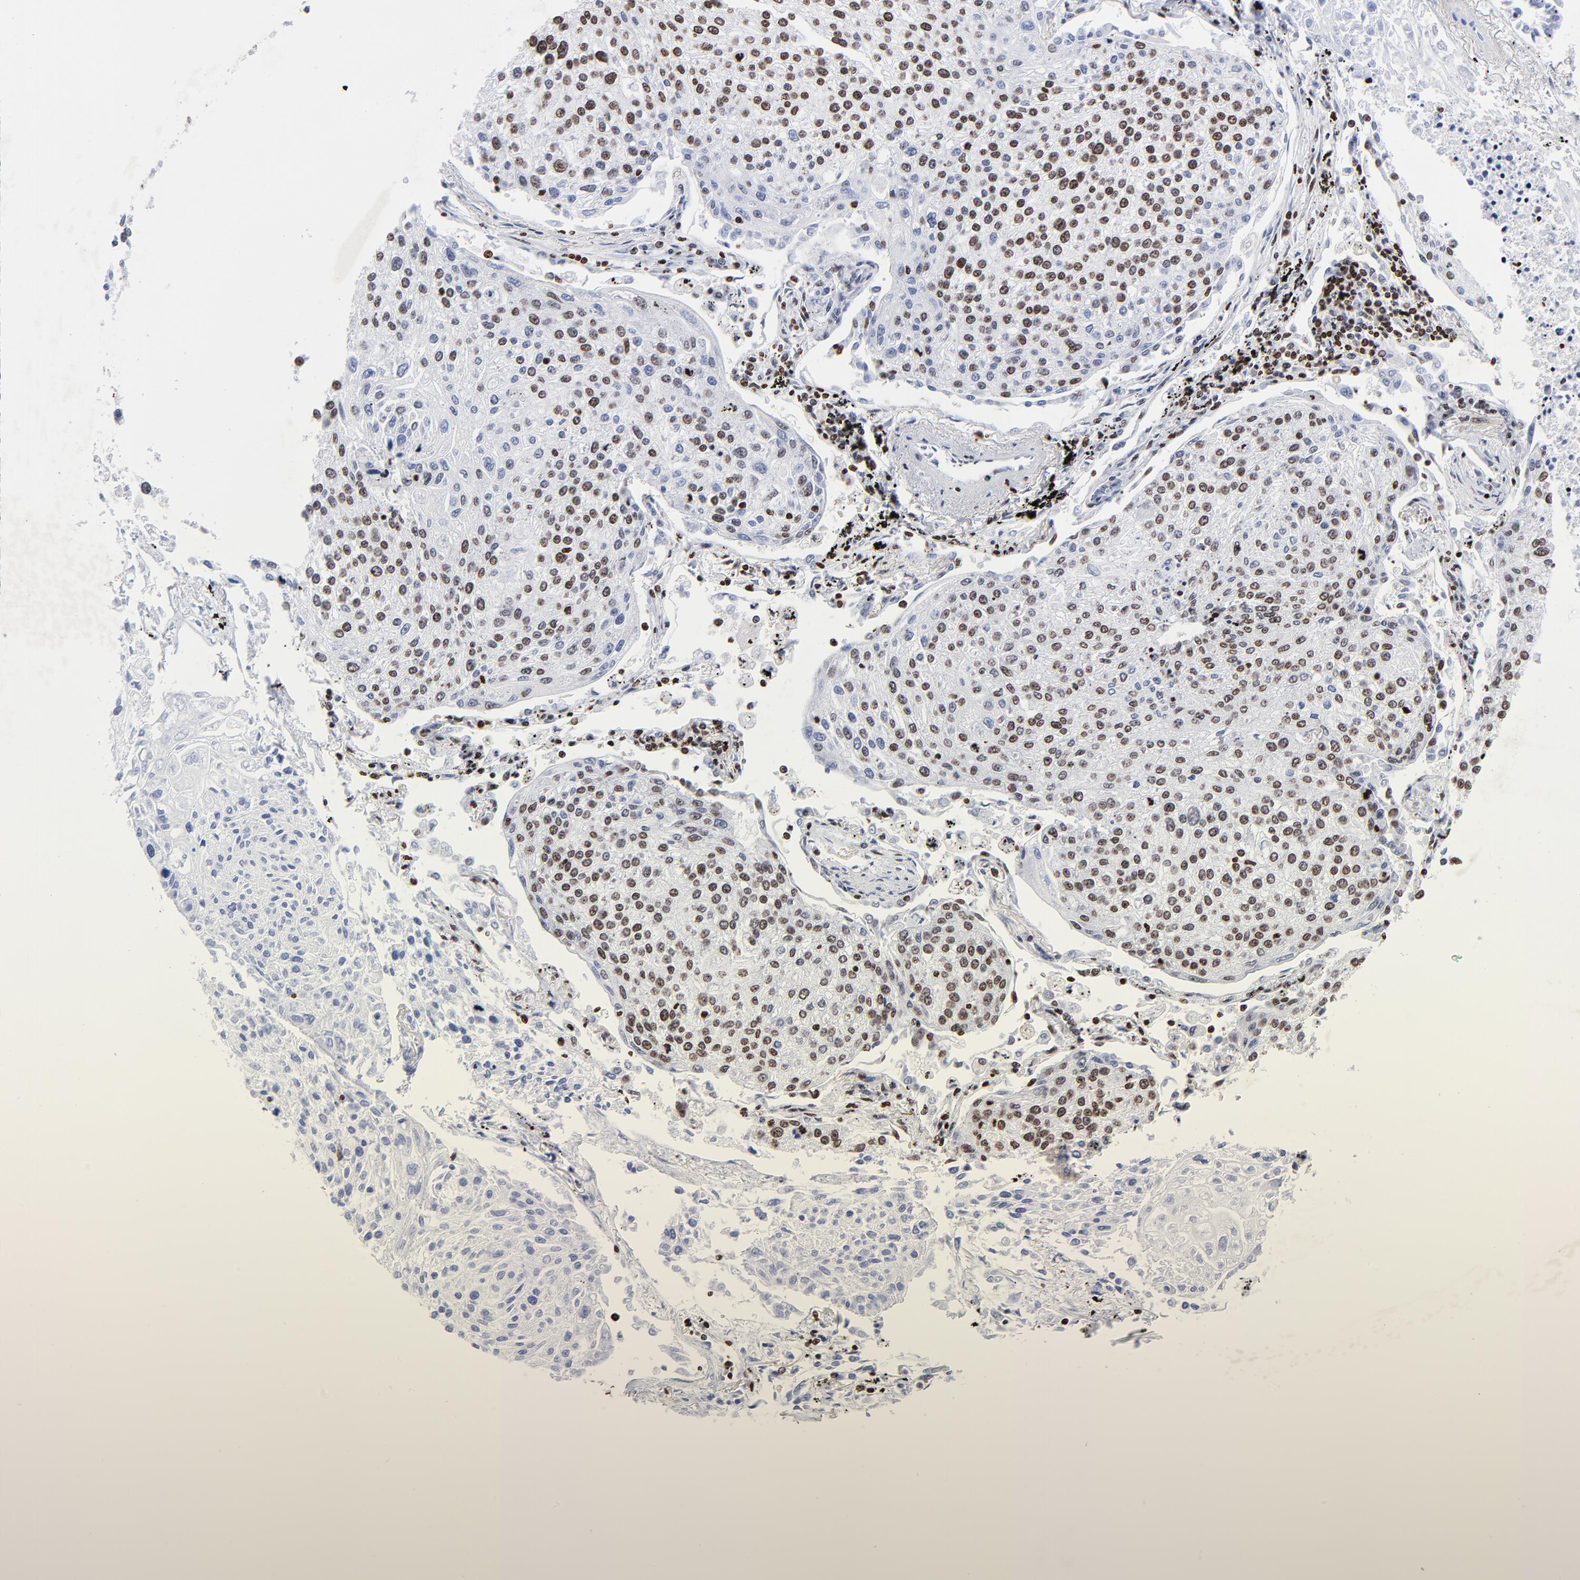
{"staining": {"intensity": "strong", "quantity": "25%-75%", "location": "nuclear"}, "tissue": "lung cancer", "cell_type": "Tumor cells", "image_type": "cancer", "snomed": [{"axis": "morphology", "description": "Squamous cell carcinoma, NOS"}, {"axis": "topography", "description": "Lung"}], "caption": "Strong nuclear expression is identified in about 25%-75% of tumor cells in lung squamous cell carcinoma. The protein of interest is stained brown, and the nuclei are stained in blue (DAB (3,3'-diaminobenzidine) IHC with brightfield microscopy, high magnification).", "gene": "FBH1", "patient": {"sex": "male", "age": 75}}